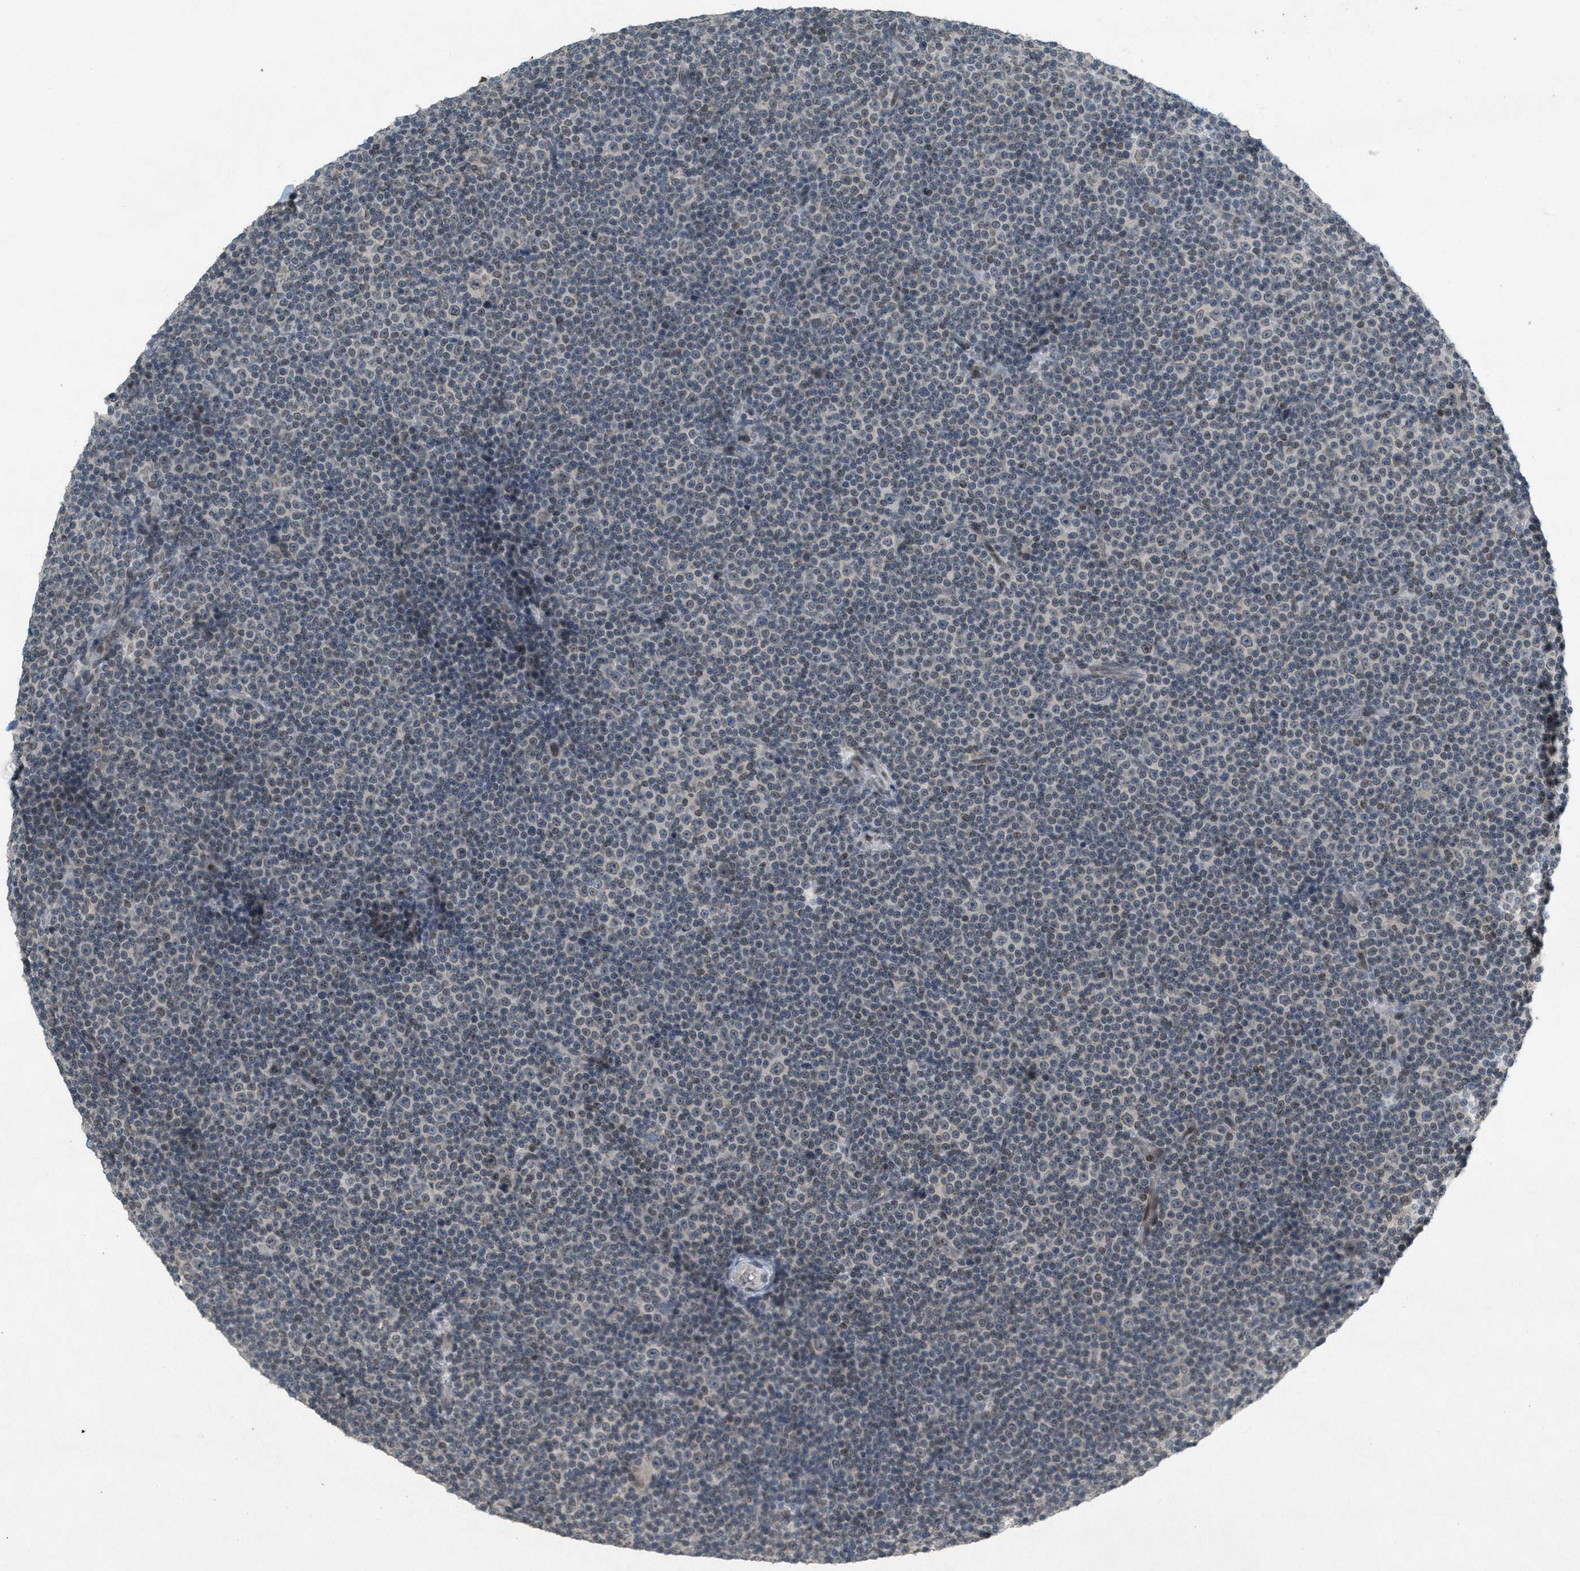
{"staining": {"intensity": "weak", "quantity": "<25%", "location": "cytoplasmic/membranous,nuclear"}, "tissue": "lymphoma", "cell_type": "Tumor cells", "image_type": "cancer", "snomed": [{"axis": "morphology", "description": "Malignant lymphoma, non-Hodgkin's type, Low grade"}, {"axis": "topography", "description": "Lymph node"}], "caption": "Photomicrograph shows no significant protein positivity in tumor cells of low-grade malignant lymphoma, non-Hodgkin's type.", "gene": "ABHD6", "patient": {"sex": "female", "age": 67}}